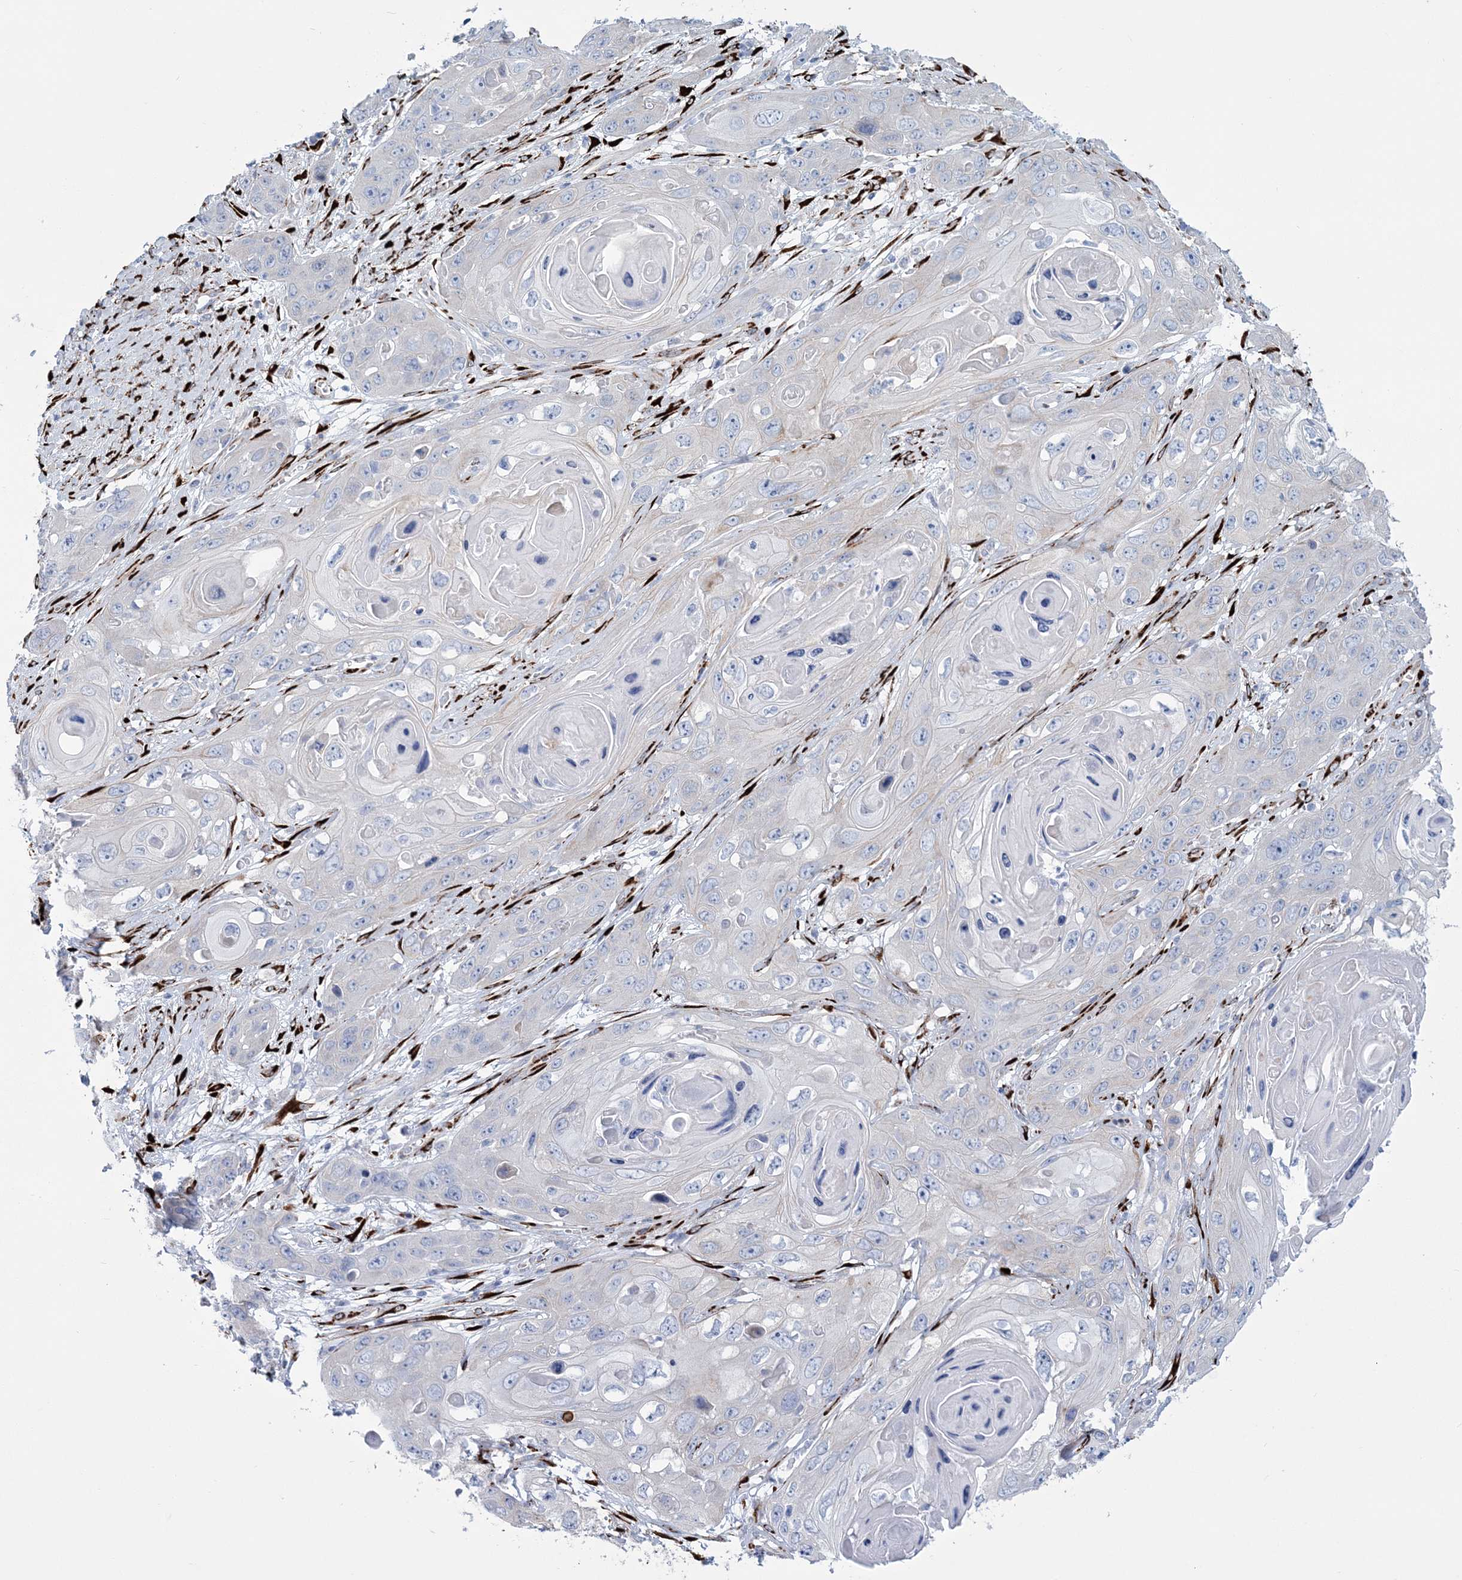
{"staining": {"intensity": "negative", "quantity": "none", "location": "none"}, "tissue": "skin cancer", "cell_type": "Tumor cells", "image_type": "cancer", "snomed": [{"axis": "morphology", "description": "Squamous cell carcinoma, NOS"}, {"axis": "topography", "description": "Skin"}], "caption": "DAB immunohistochemical staining of skin squamous cell carcinoma shows no significant expression in tumor cells.", "gene": "RAB11FIP5", "patient": {"sex": "male", "age": 55}}